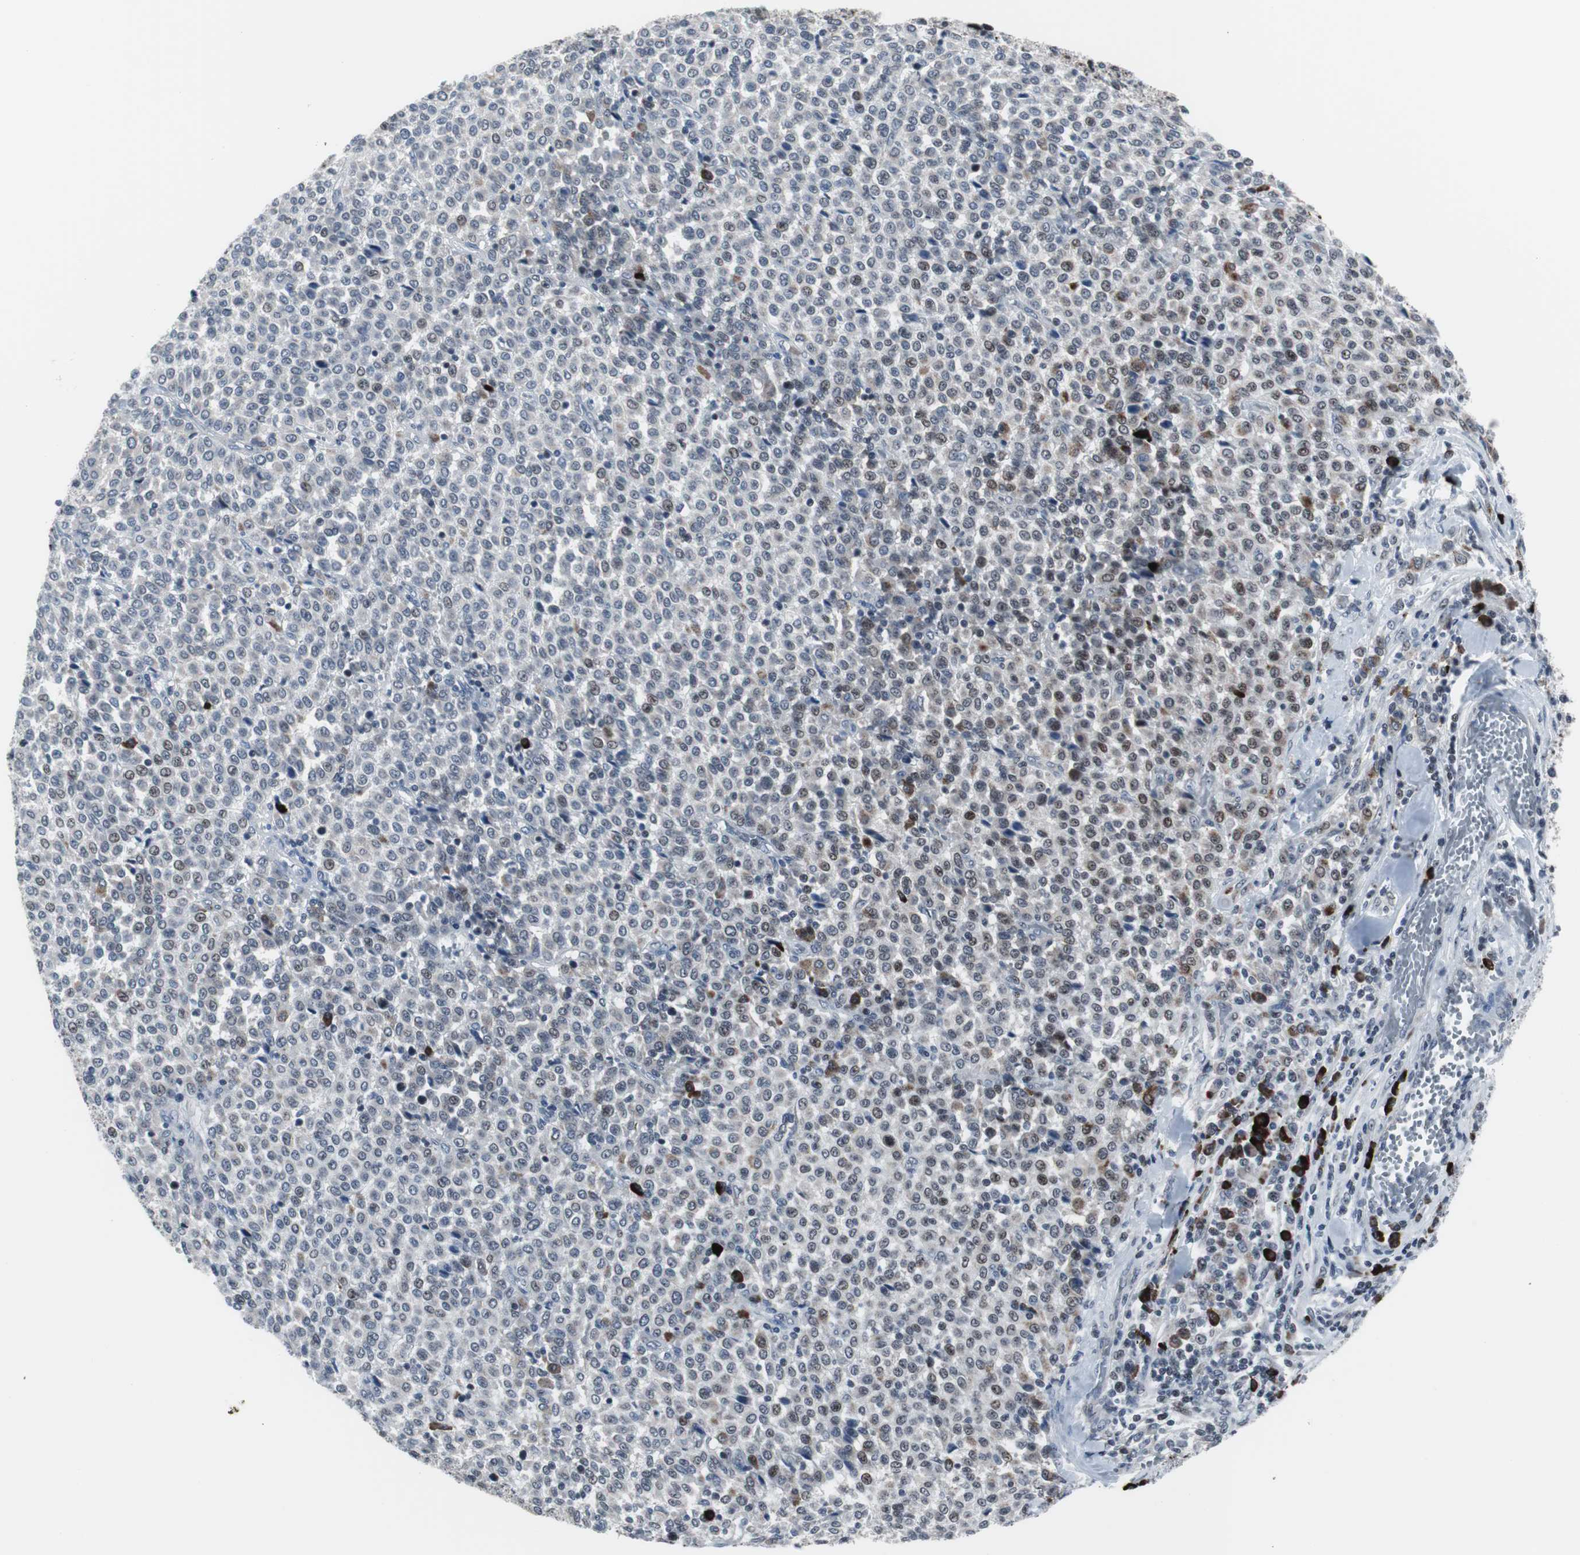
{"staining": {"intensity": "weak", "quantity": "<25%", "location": "nuclear"}, "tissue": "melanoma", "cell_type": "Tumor cells", "image_type": "cancer", "snomed": [{"axis": "morphology", "description": "Malignant melanoma, Metastatic site"}, {"axis": "topography", "description": "Pancreas"}], "caption": "A micrograph of malignant melanoma (metastatic site) stained for a protein reveals no brown staining in tumor cells.", "gene": "DOK1", "patient": {"sex": "female", "age": 30}}